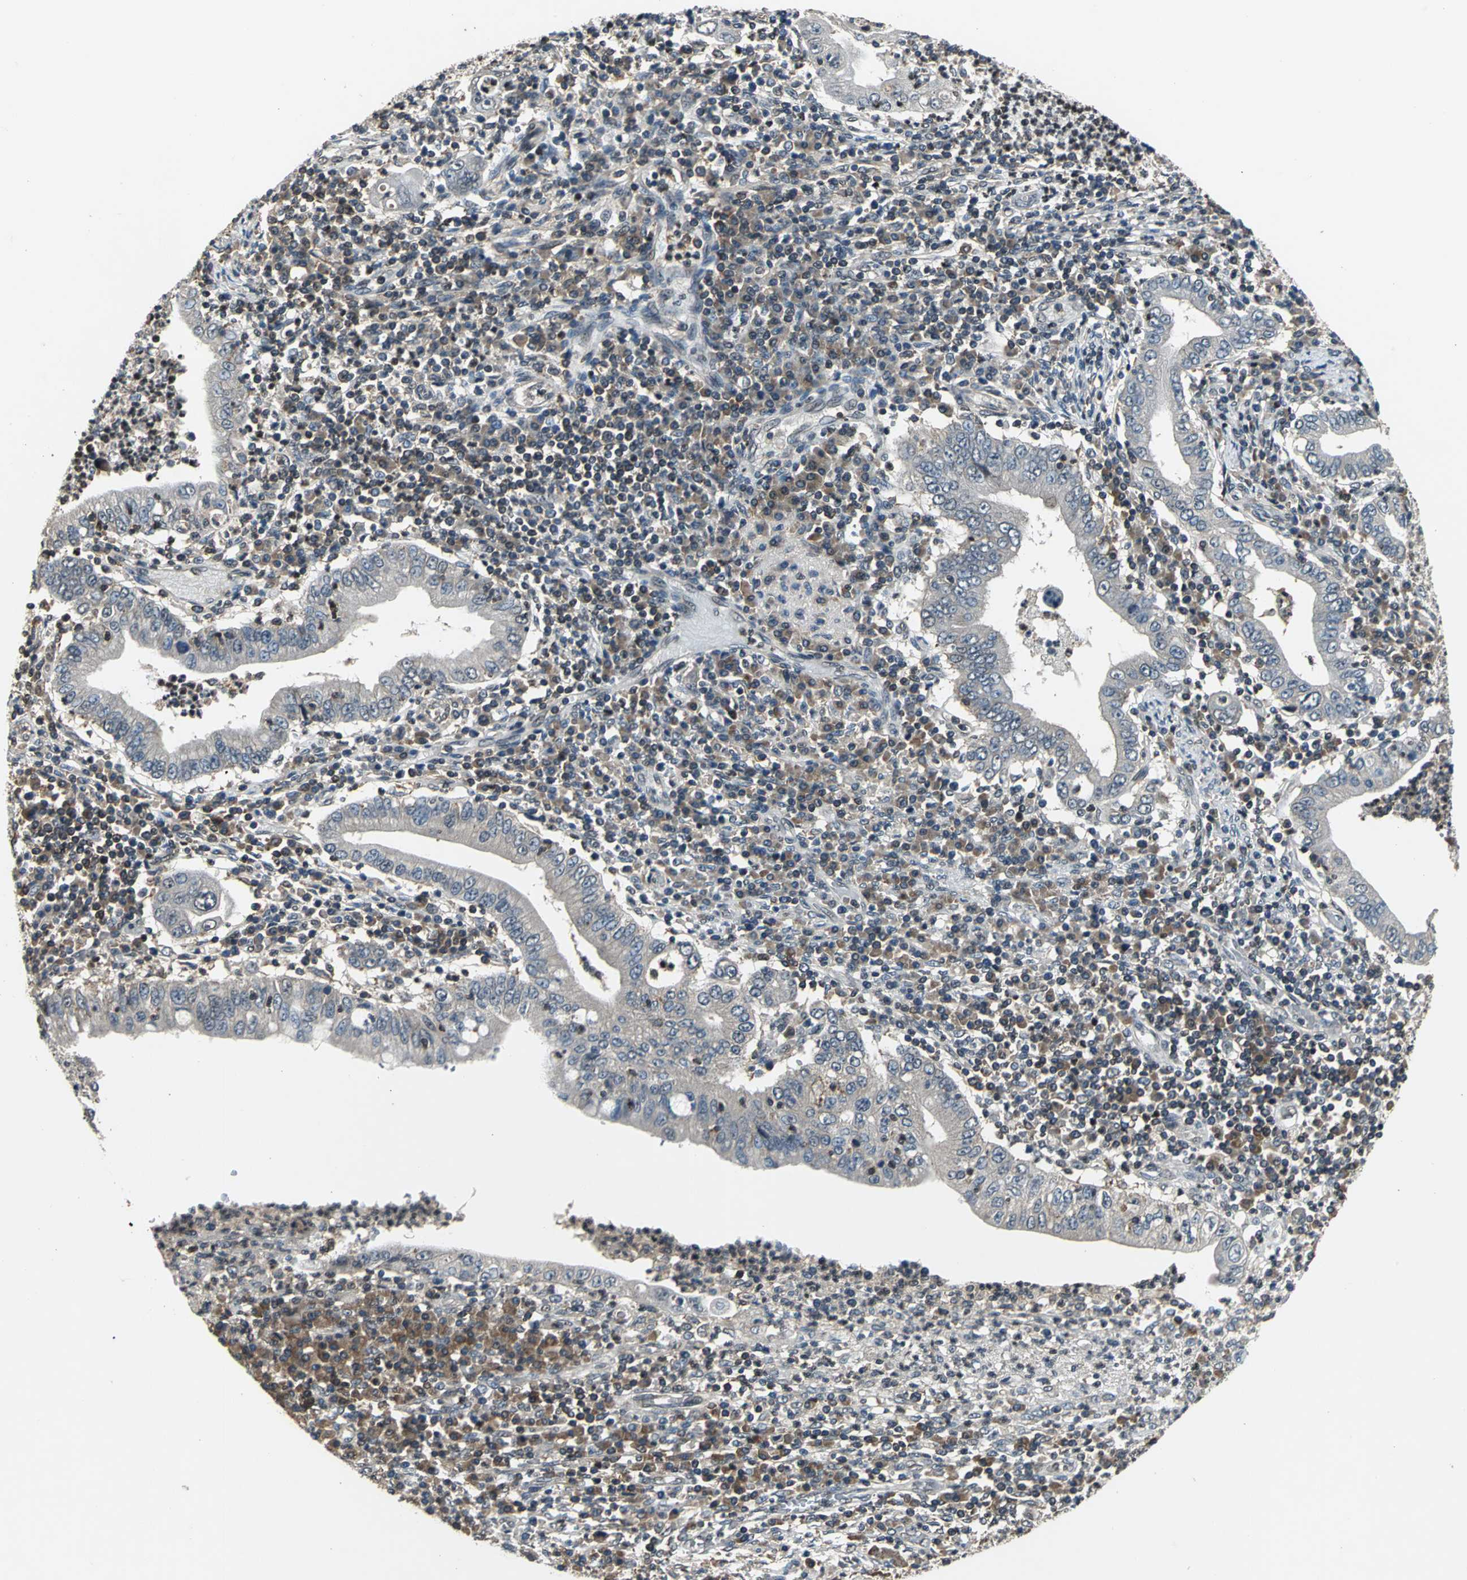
{"staining": {"intensity": "negative", "quantity": "none", "location": "none"}, "tissue": "stomach cancer", "cell_type": "Tumor cells", "image_type": "cancer", "snomed": [{"axis": "morphology", "description": "Normal tissue, NOS"}, {"axis": "morphology", "description": "Adenocarcinoma, NOS"}, {"axis": "topography", "description": "Esophagus"}, {"axis": "topography", "description": "Stomach, upper"}, {"axis": "topography", "description": "Peripheral nerve tissue"}], "caption": "Human stomach cancer stained for a protein using IHC exhibits no staining in tumor cells.", "gene": "EIF2B2", "patient": {"sex": "male", "age": 62}}